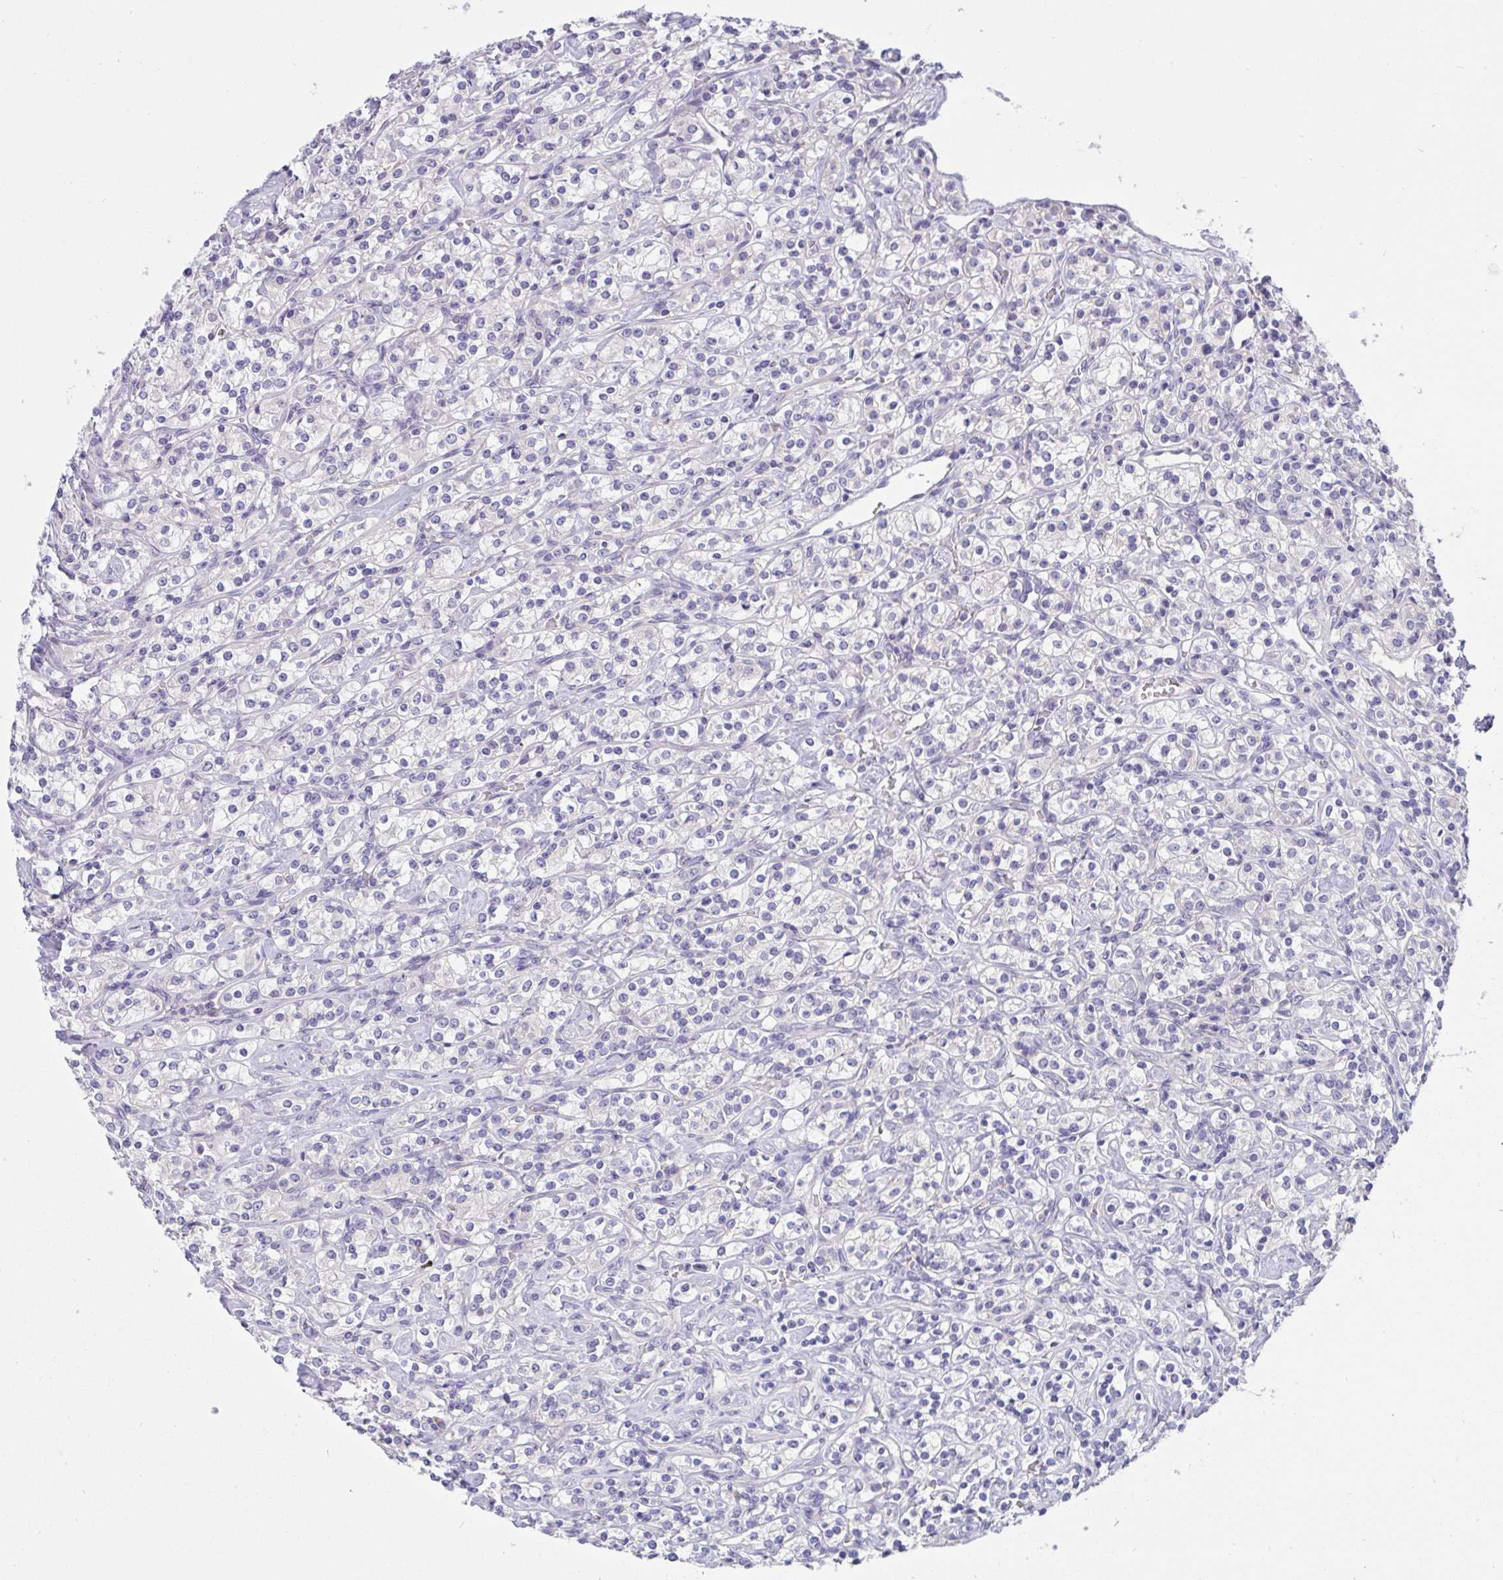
{"staining": {"intensity": "negative", "quantity": "none", "location": "none"}, "tissue": "renal cancer", "cell_type": "Tumor cells", "image_type": "cancer", "snomed": [{"axis": "morphology", "description": "Adenocarcinoma, NOS"}, {"axis": "topography", "description": "Kidney"}], "caption": "Image shows no significant protein staining in tumor cells of renal adenocarcinoma.", "gene": "TMEM41A", "patient": {"sex": "male", "age": 77}}